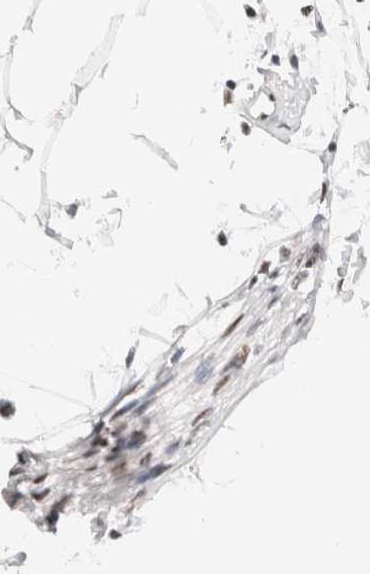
{"staining": {"intensity": "moderate", "quantity": ">75%", "location": "nuclear"}, "tissue": "adipose tissue", "cell_type": "Adipocytes", "image_type": "normal", "snomed": [{"axis": "morphology", "description": "Normal tissue, NOS"}, {"axis": "morphology", "description": "Adenocarcinoma, NOS"}, {"axis": "topography", "description": "Colon"}, {"axis": "topography", "description": "Peripheral nerve tissue"}], "caption": "DAB (3,3'-diaminobenzidine) immunohistochemical staining of normal human adipose tissue reveals moderate nuclear protein expression in approximately >75% of adipocytes.", "gene": "ZNF282", "patient": {"sex": "male", "age": 14}}